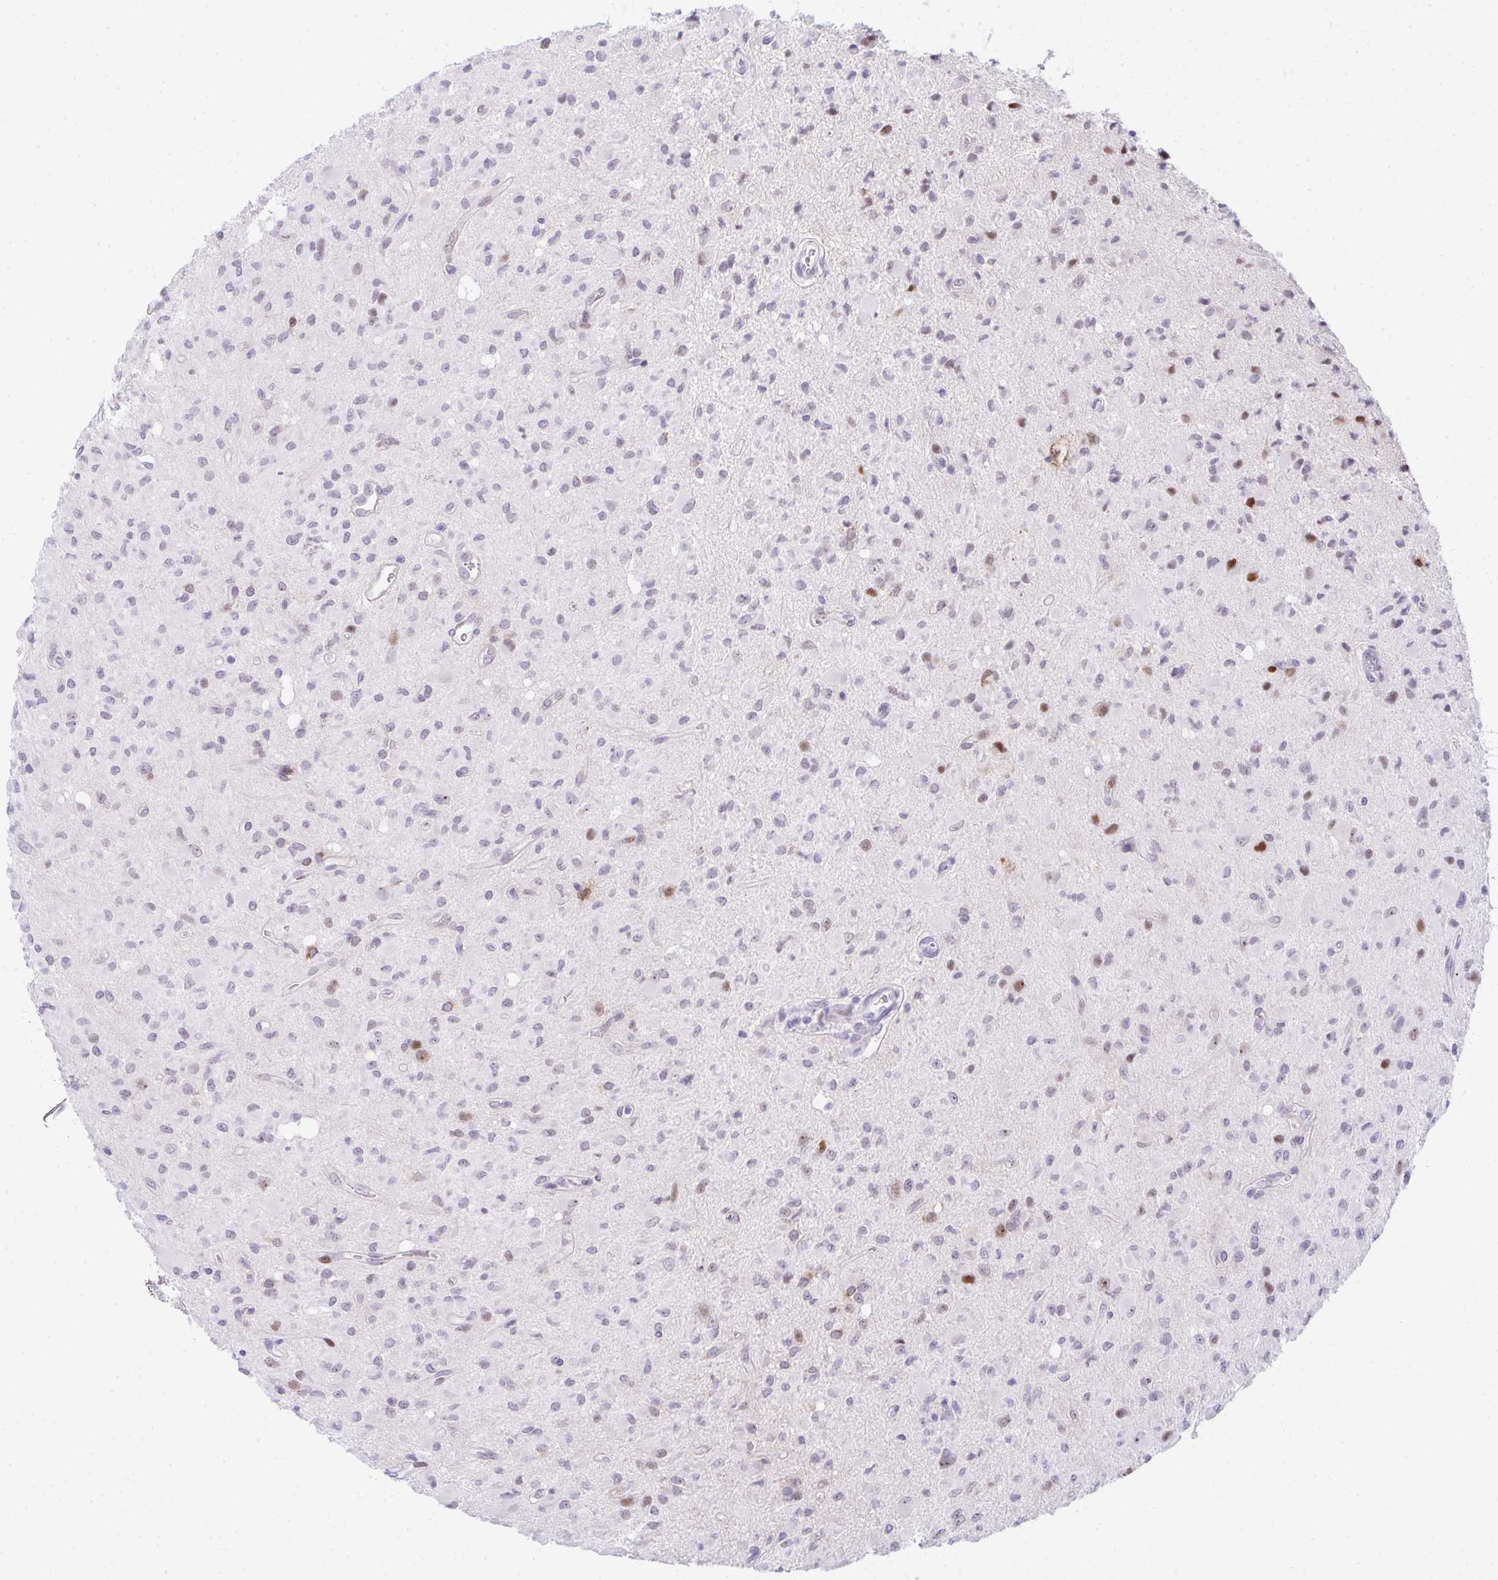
{"staining": {"intensity": "weak", "quantity": "<25%", "location": "nuclear"}, "tissue": "glioma", "cell_type": "Tumor cells", "image_type": "cancer", "snomed": [{"axis": "morphology", "description": "Glioma, malignant, Low grade"}, {"axis": "topography", "description": "Brain"}], "caption": "An IHC photomicrograph of low-grade glioma (malignant) is shown. There is no staining in tumor cells of low-grade glioma (malignant). (DAB immunohistochemistry with hematoxylin counter stain).", "gene": "GLDN", "patient": {"sex": "female", "age": 33}}